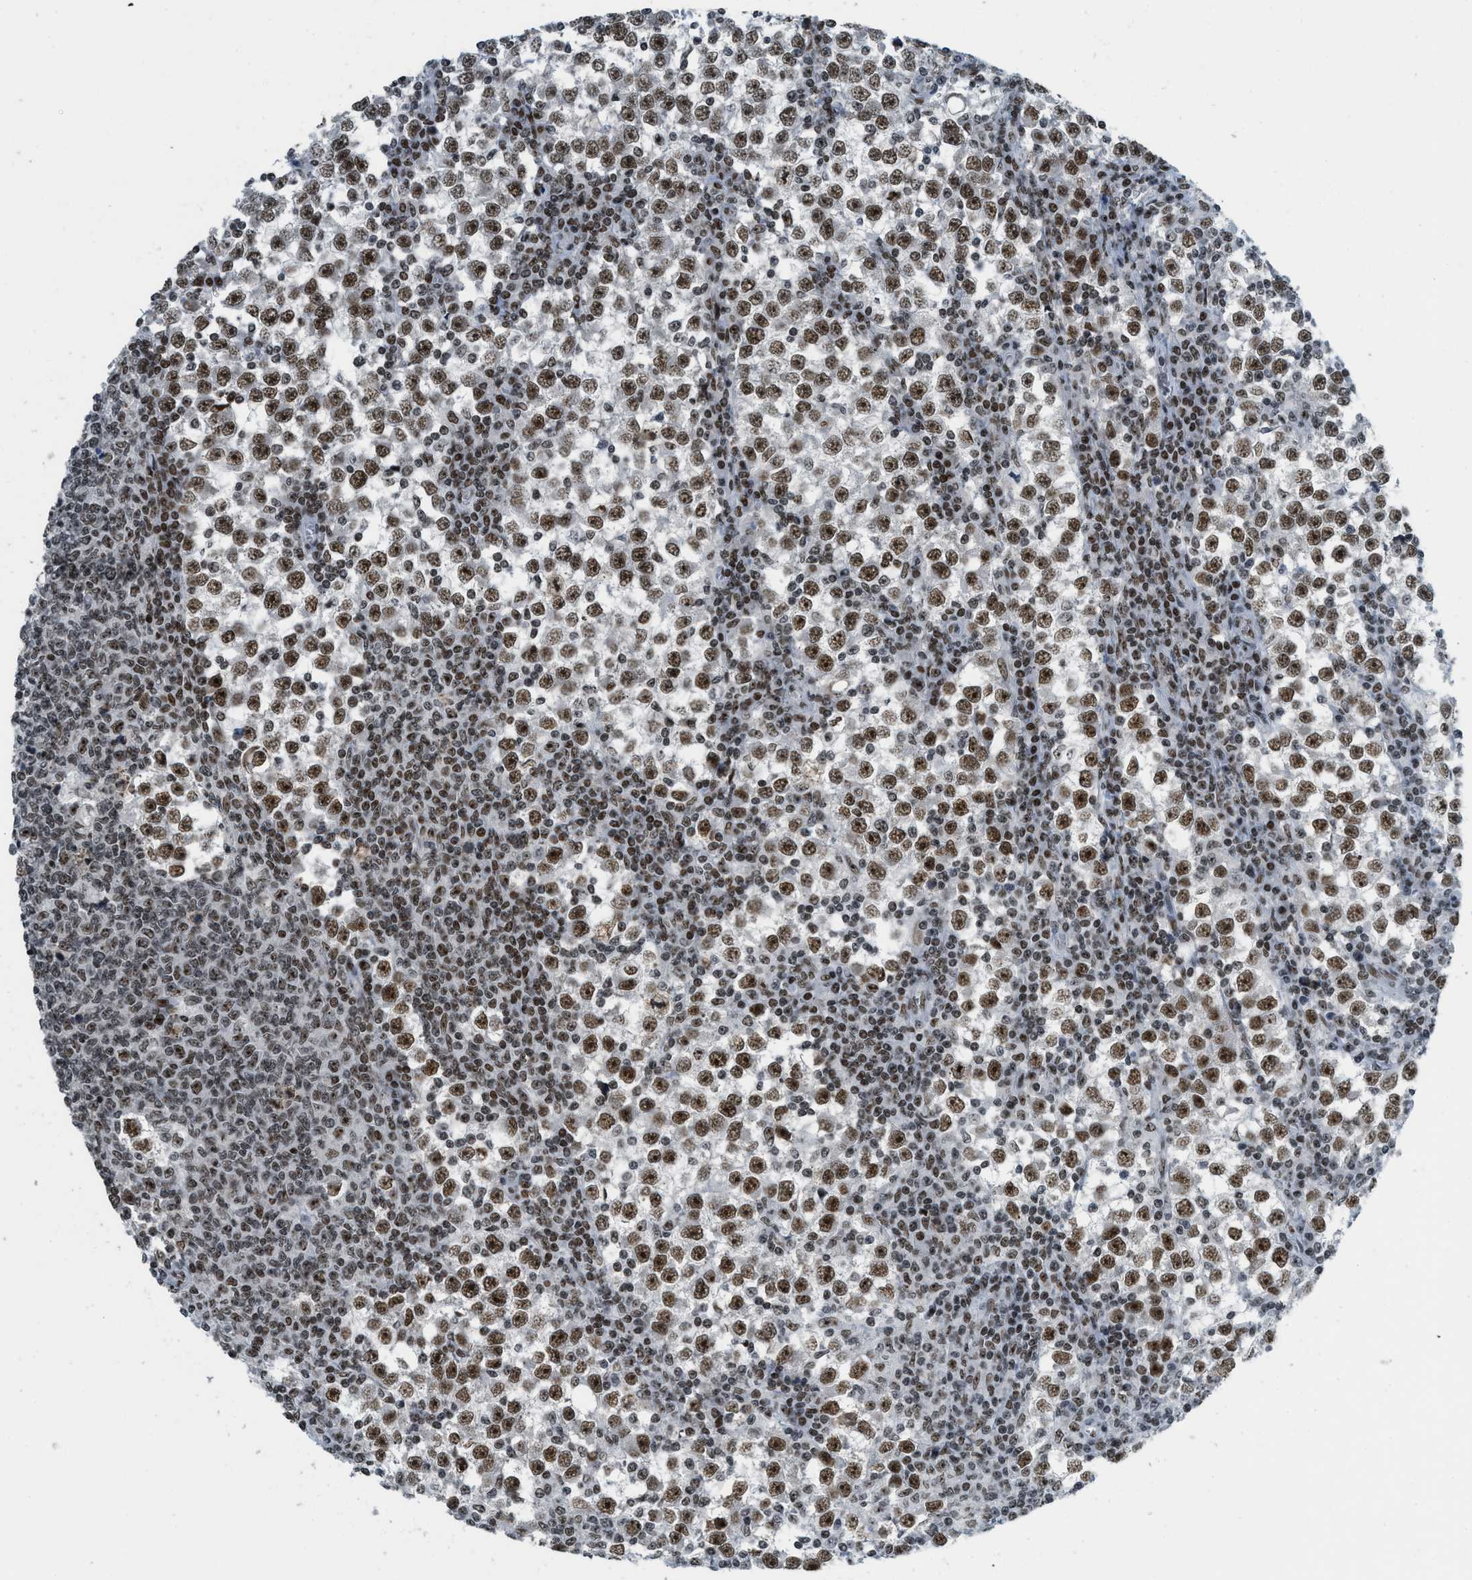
{"staining": {"intensity": "strong", "quantity": ">75%", "location": "nuclear"}, "tissue": "testis cancer", "cell_type": "Tumor cells", "image_type": "cancer", "snomed": [{"axis": "morphology", "description": "Seminoma, NOS"}, {"axis": "topography", "description": "Testis"}], "caption": "Immunohistochemistry micrograph of seminoma (testis) stained for a protein (brown), which shows high levels of strong nuclear positivity in about >75% of tumor cells.", "gene": "URB1", "patient": {"sex": "male", "age": 65}}